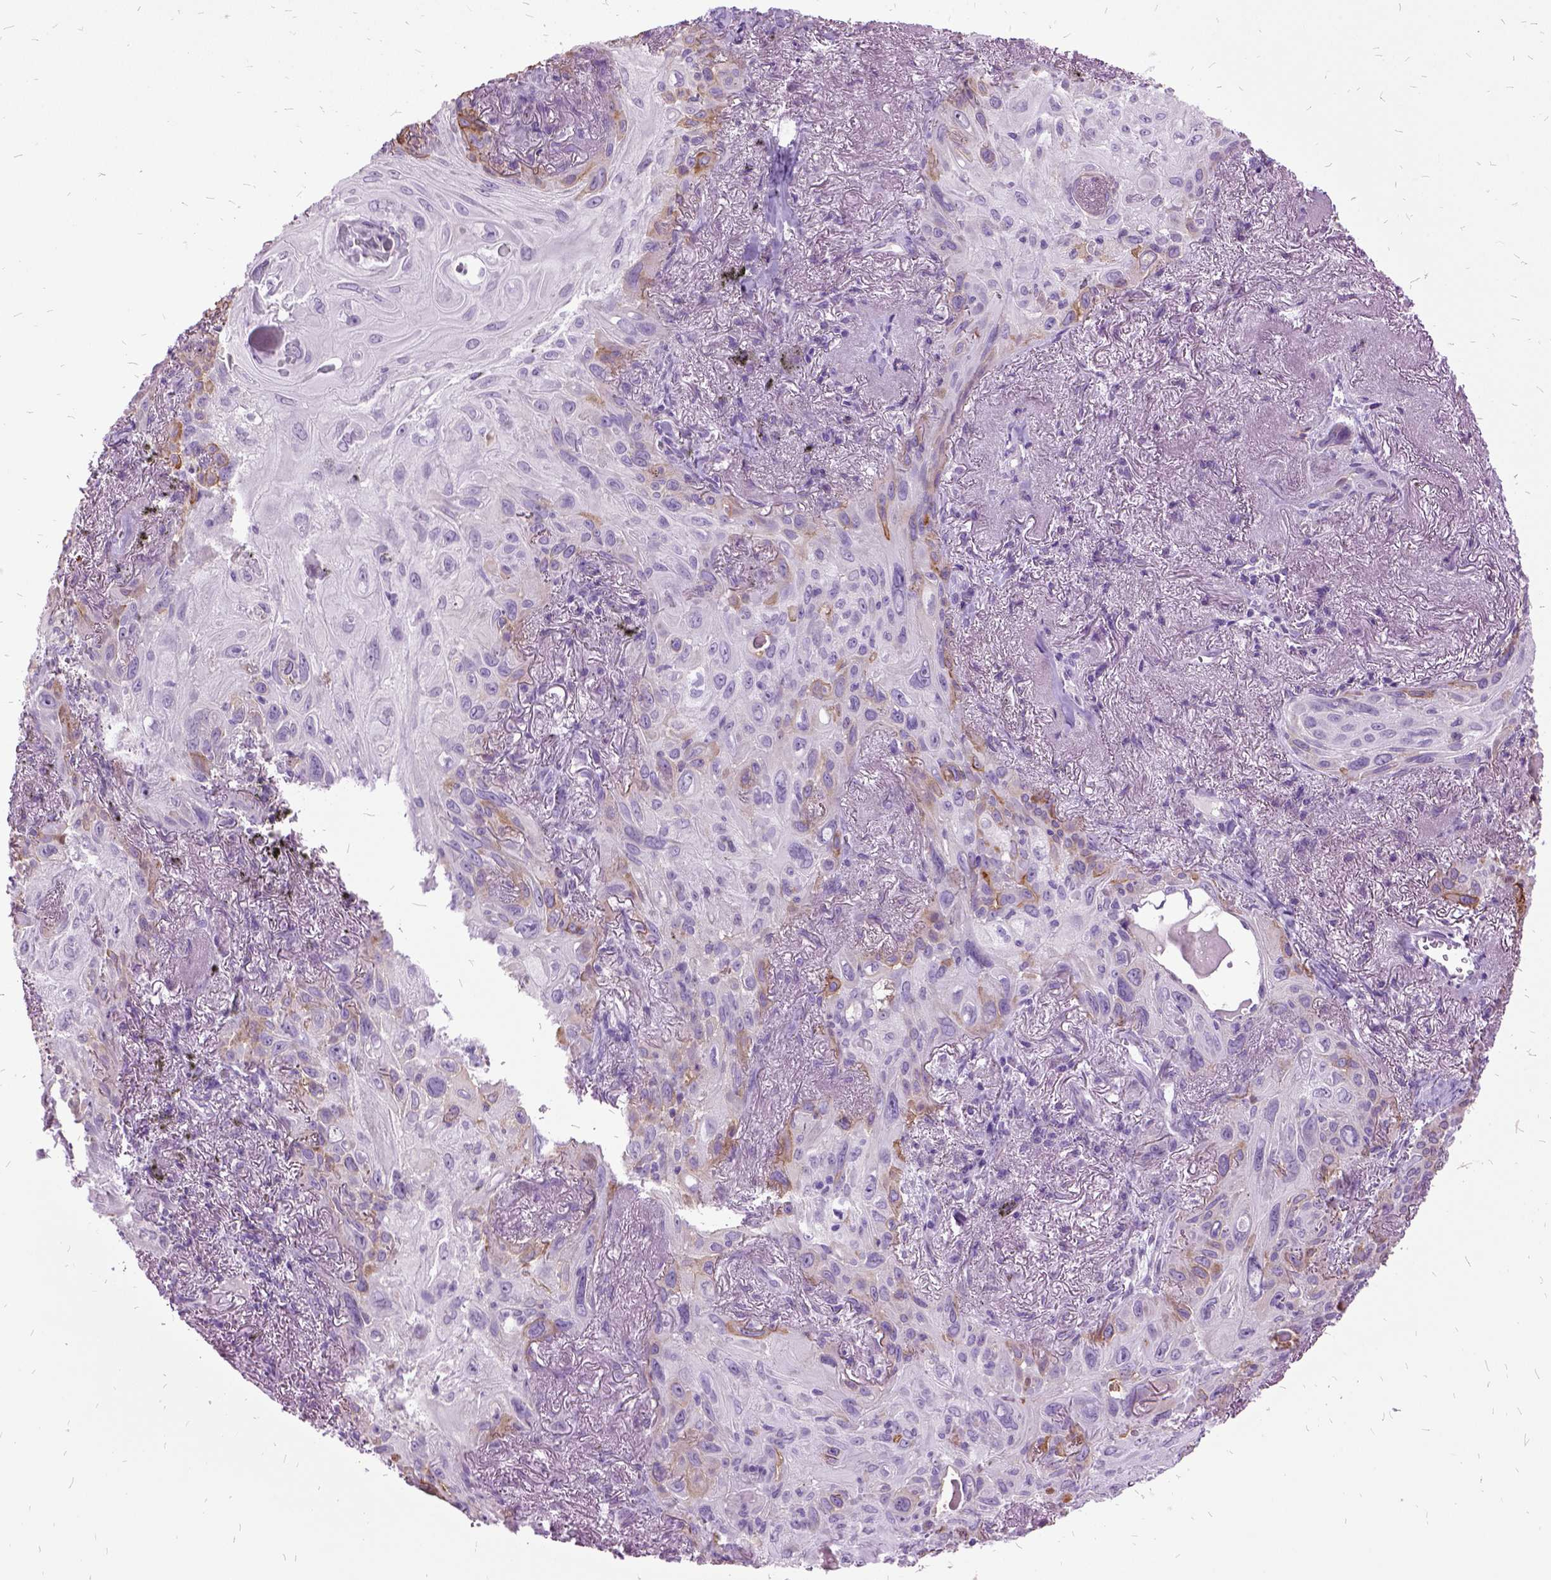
{"staining": {"intensity": "weak", "quantity": "<25%", "location": "cytoplasmic/membranous"}, "tissue": "lung cancer", "cell_type": "Tumor cells", "image_type": "cancer", "snomed": [{"axis": "morphology", "description": "Squamous cell carcinoma, NOS"}, {"axis": "topography", "description": "Lung"}], "caption": "This is an immunohistochemistry (IHC) photomicrograph of squamous cell carcinoma (lung). There is no staining in tumor cells.", "gene": "MME", "patient": {"sex": "male", "age": 79}}